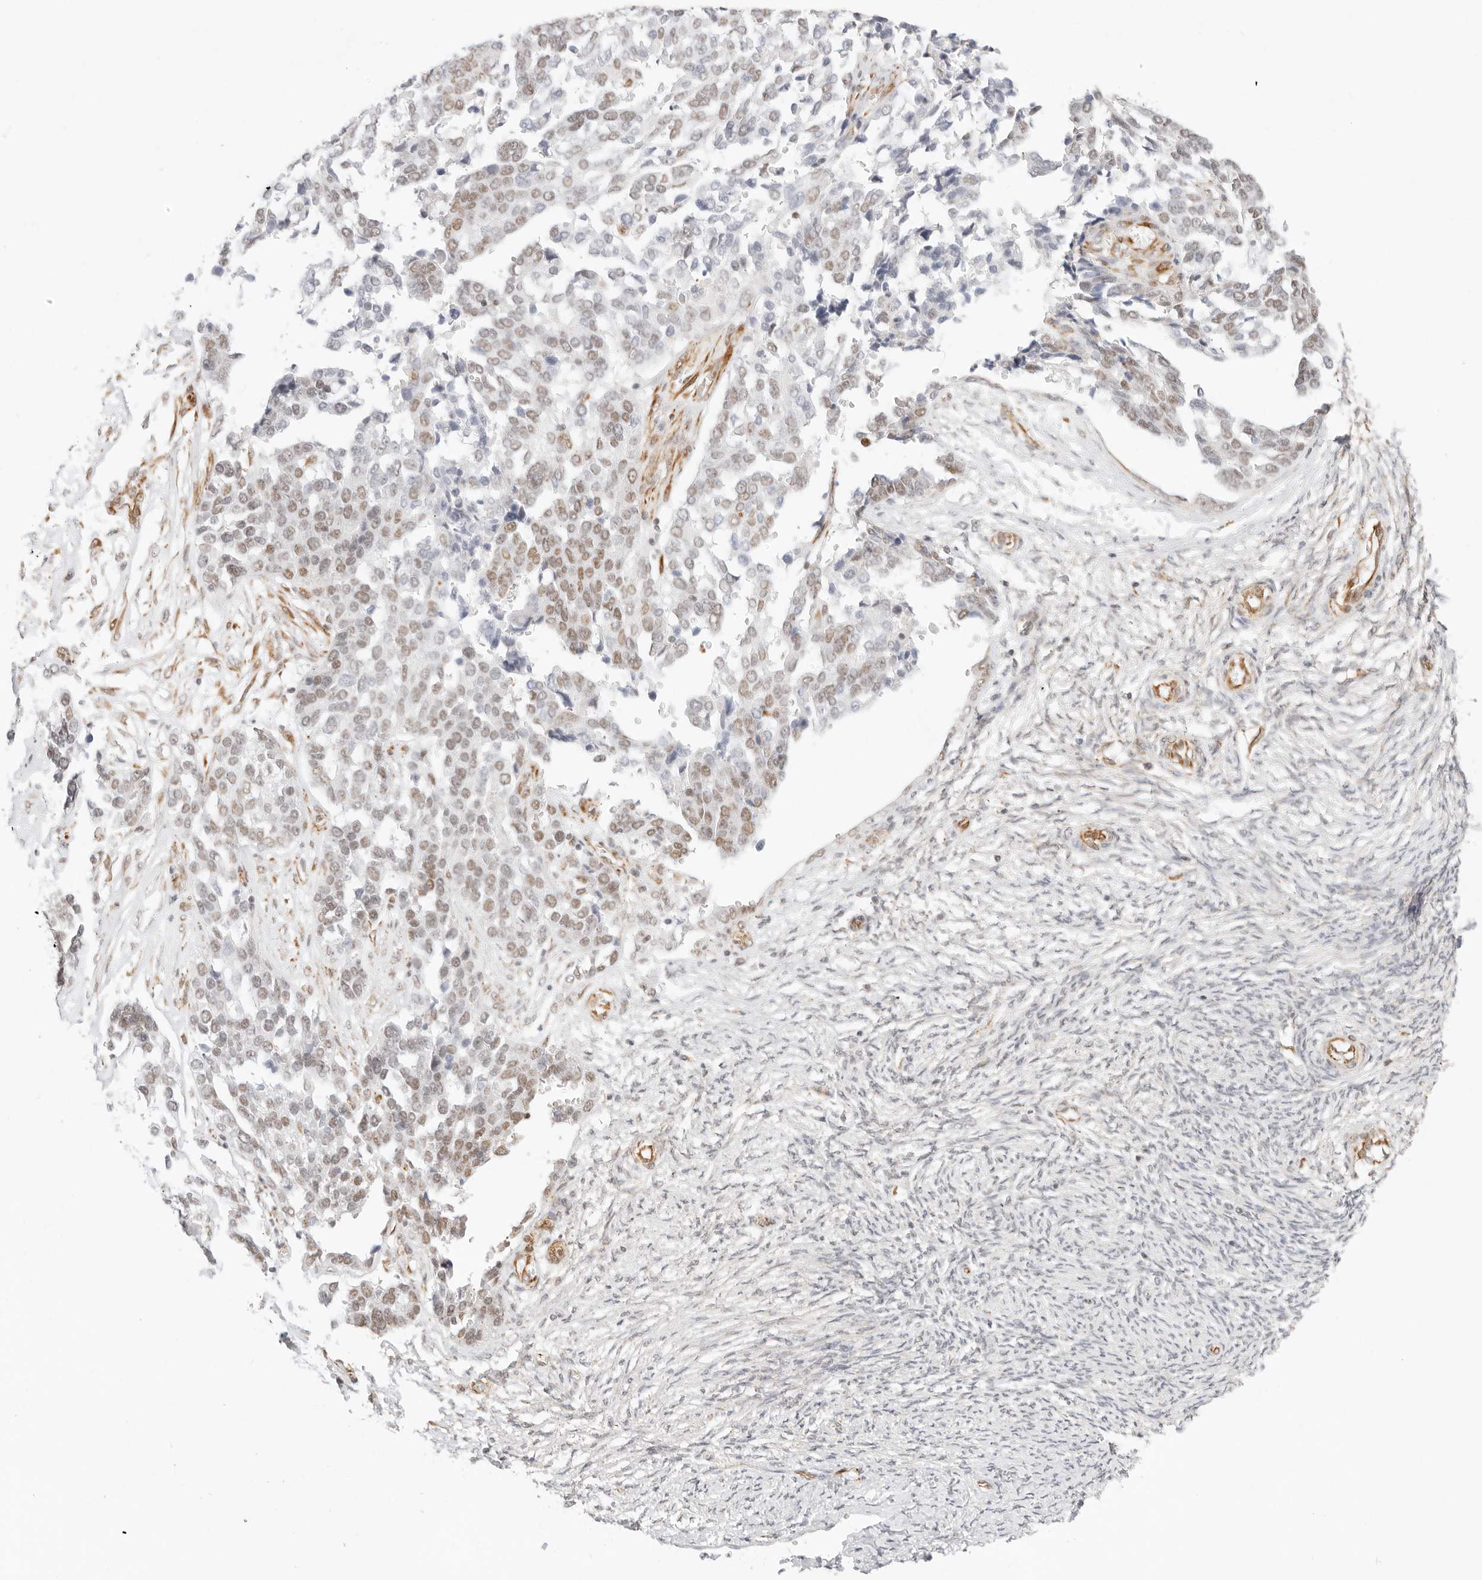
{"staining": {"intensity": "moderate", "quantity": "<25%", "location": "nuclear"}, "tissue": "ovarian cancer", "cell_type": "Tumor cells", "image_type": "cancer", "snomed": [{"axis": "morphology", "description": "Cystadenocarcinoma, serous, NOS"}, {"axis": "topography", "description": "Ovary"}], "caption": "Human ovarian cancer stained for a protein (brown) shows moderate nuclear positive expression in approximately <25% of tumor cells.", "gene": "ZC3H11A", "patient": {"sex": "female", "age": 44}}